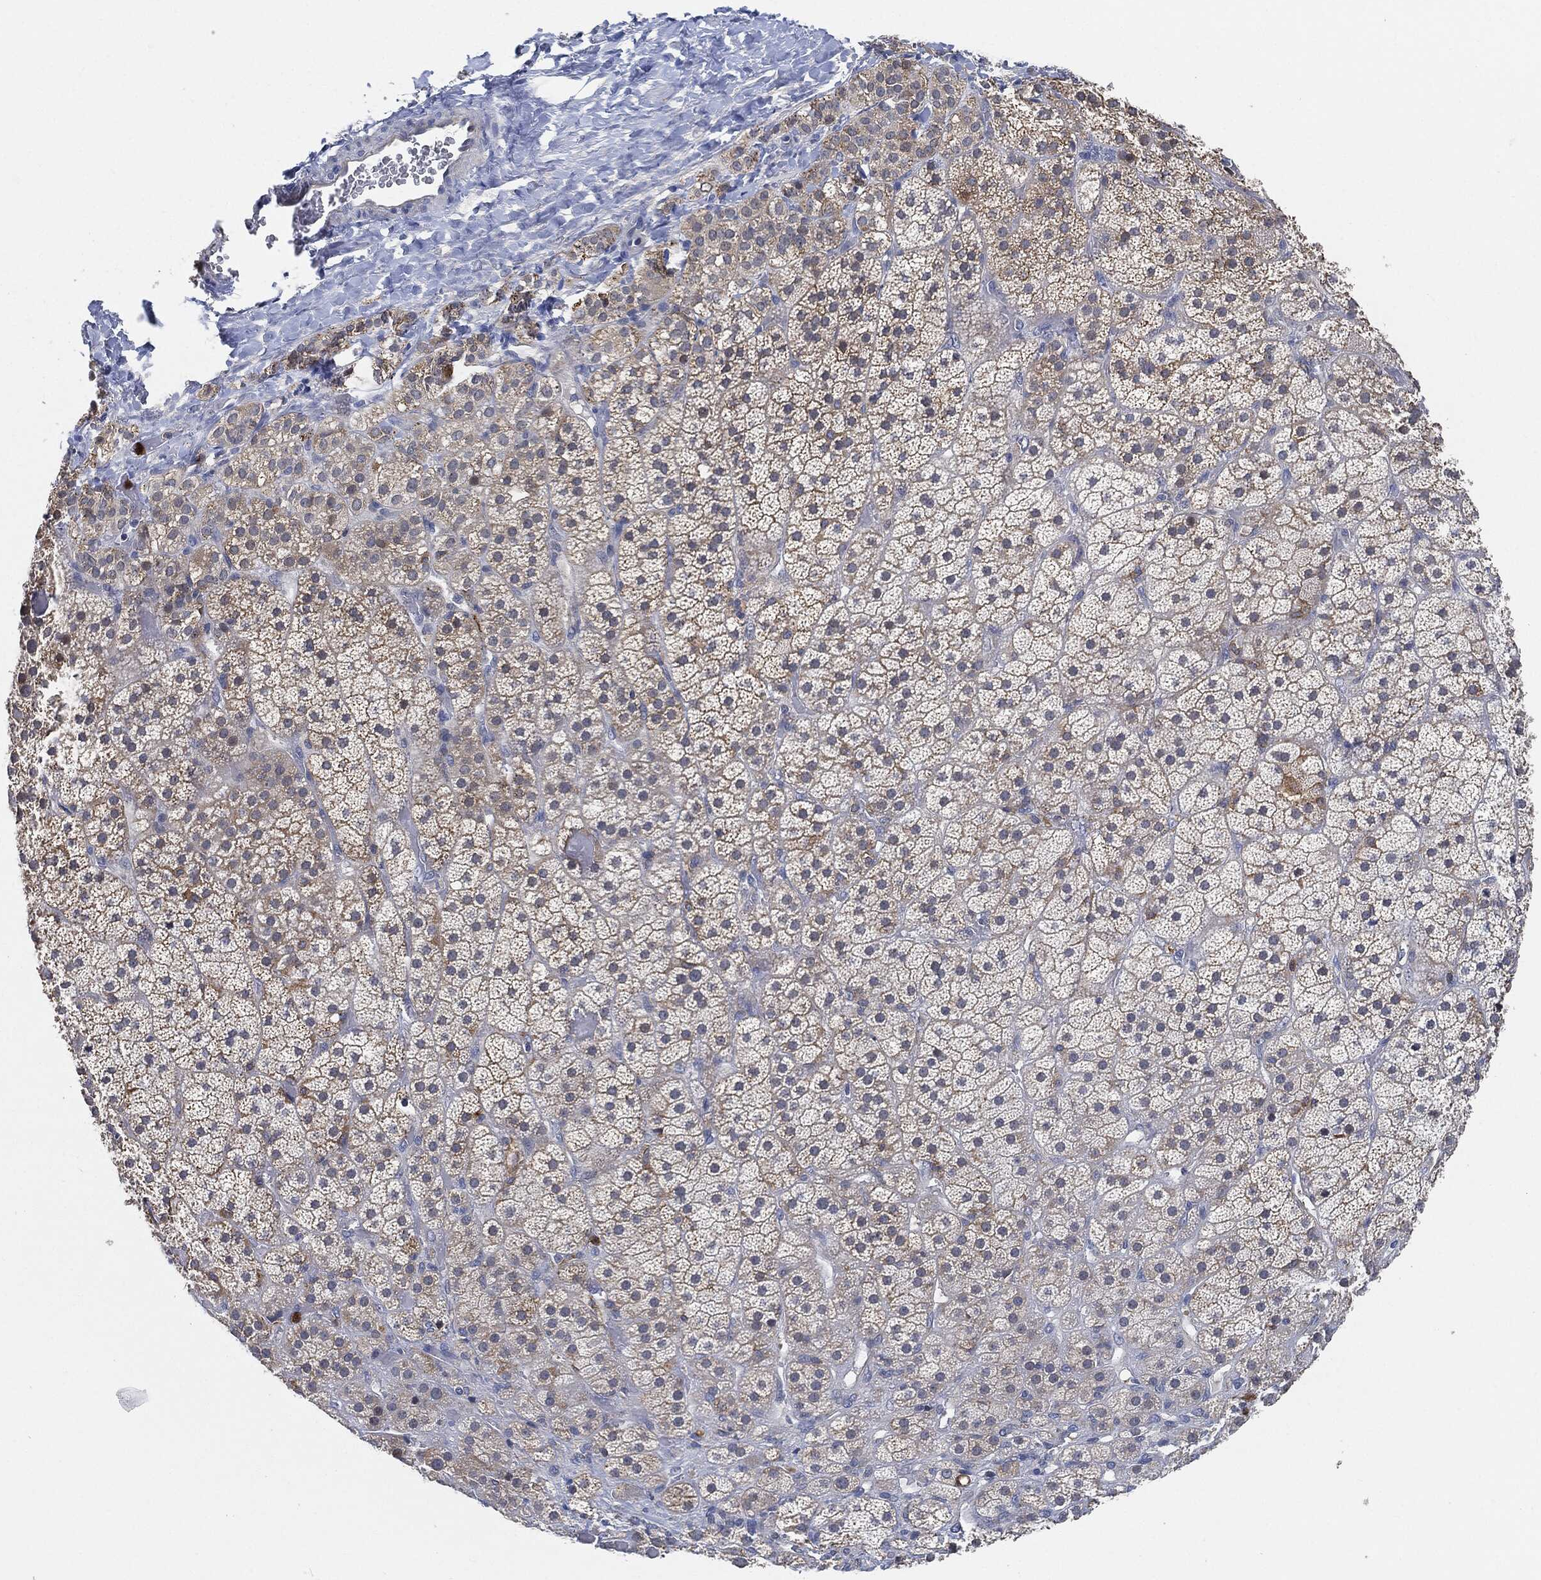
{"staining": {"intensity": "moderate", "quantity": "<25%", "location": "cytoplasmic/membranous"}, "tissue": "adrenal gland", "cell_type": "Glandular cells", "image_type": "normal", "snomed": [{"axis": "morphology", "description": "Normal tissue, NOS"}, {"axis": "topography", "description": "Adrenal gland"}], "caption": "Immunohistochemistry photomicrograph of normal adrenal gland: adrenal gland stained using immunohistochemistry (IHC) exhibits low levels of moderate protein expression localized specifically in the cytoplasmic/membranous of glandular cells, appearing as a cytoplasmic/membranous brown color.", "gene": "VSIG4", "patient": {"sex": "male", "age": 57}}